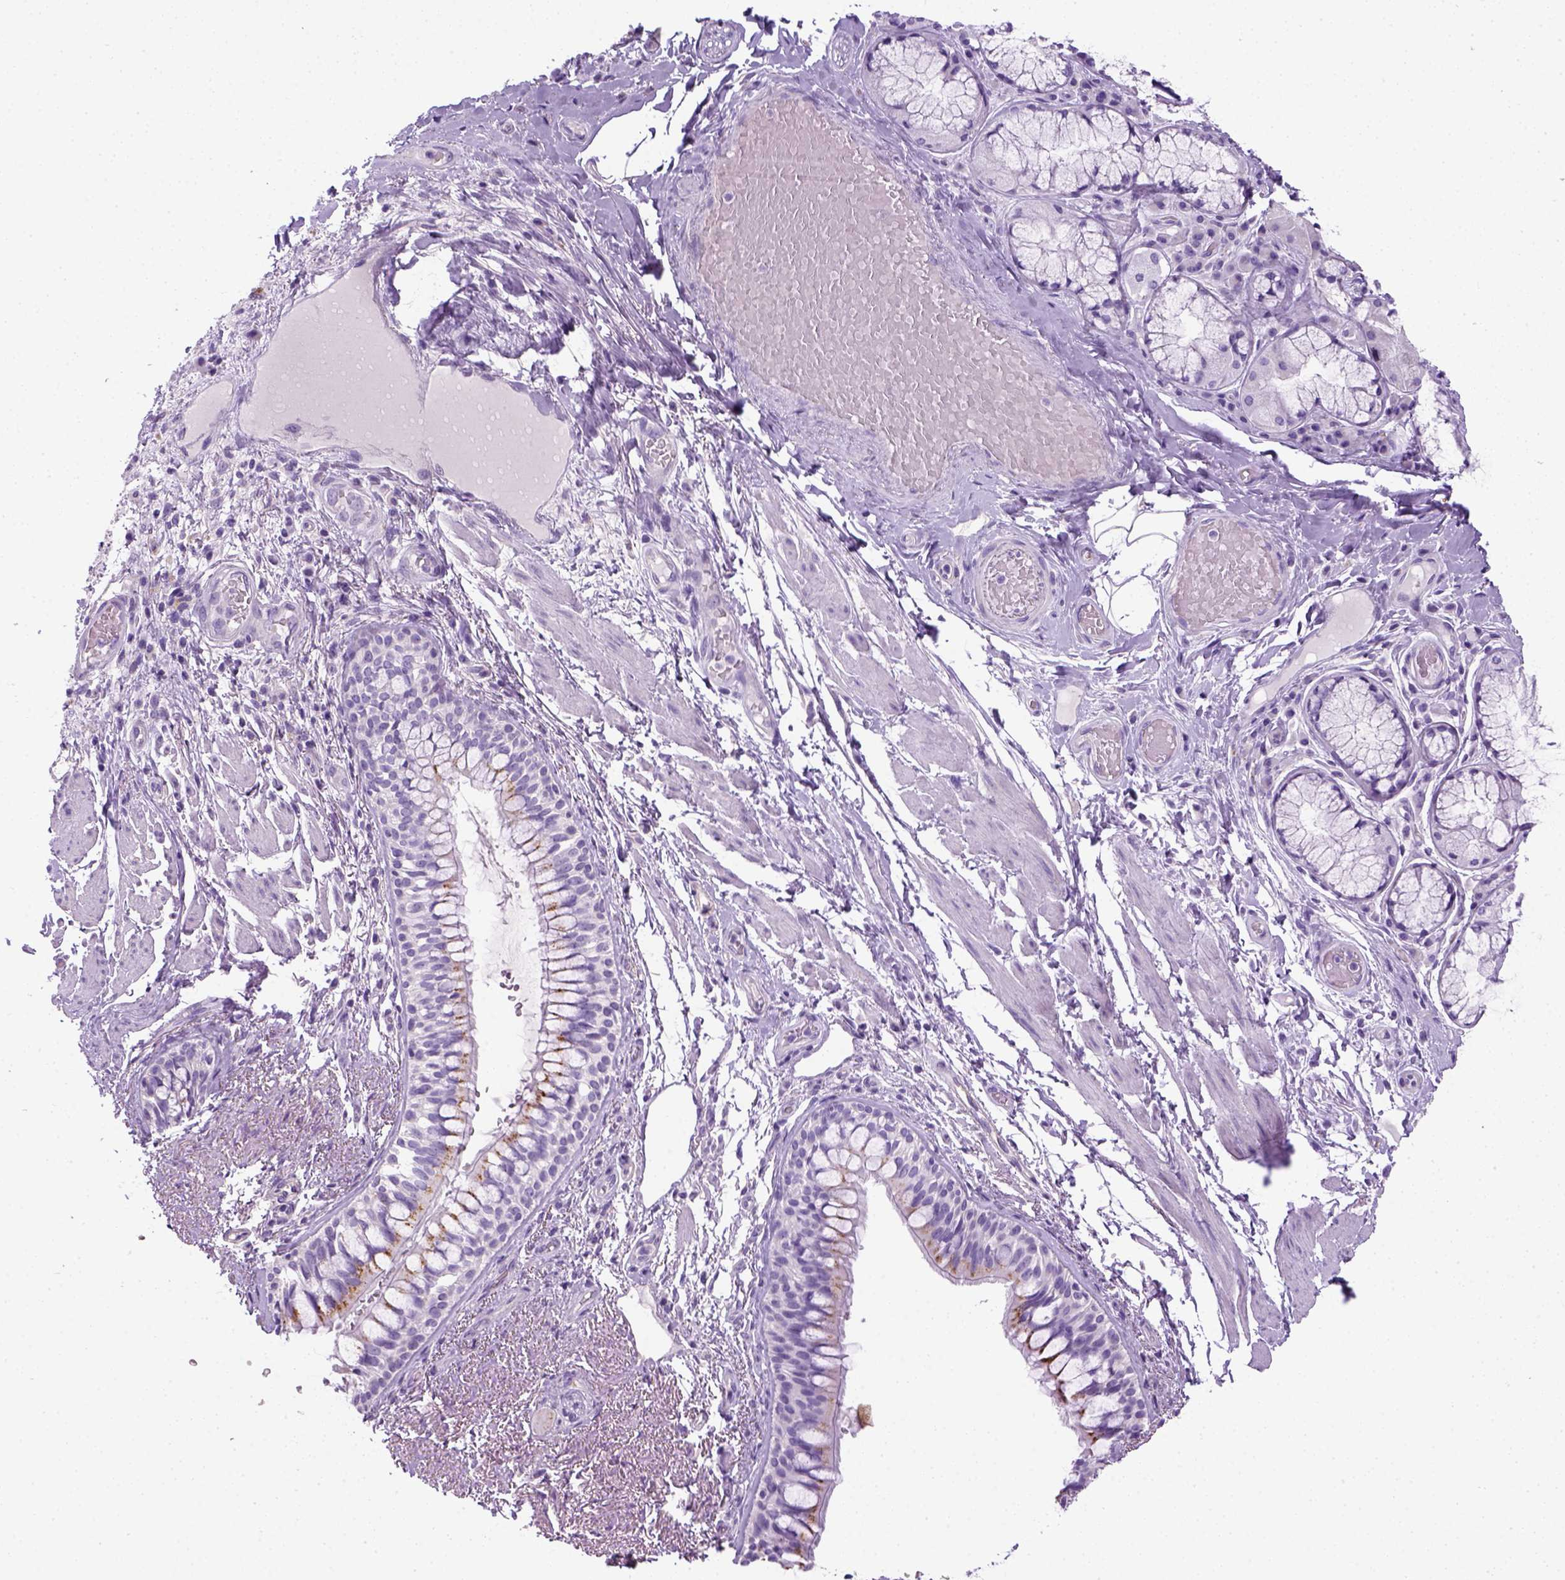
{"staining": {"intensity": "negative", "quantity": "none", "location": "none"}, "tissue": "adipose tissue", "cell_type": "Adipocytes", "image_type": "normal", "snomed": [{"axis": "morphology", "description": "Normal tissue, NOS"}, {"axis": "topography", "description": "Cartilage tissue"}, {"axis": "topography", "description": "Bronchus"}], "caption": "Micrograph shows no significant protein expression in adipocytes of benign adipose tissue. (Immunohistochemistry (ihc), brightfield microscopy, high magnification).", "gene": "KRT71", "patient": {"sex": "male", "age": 64}}